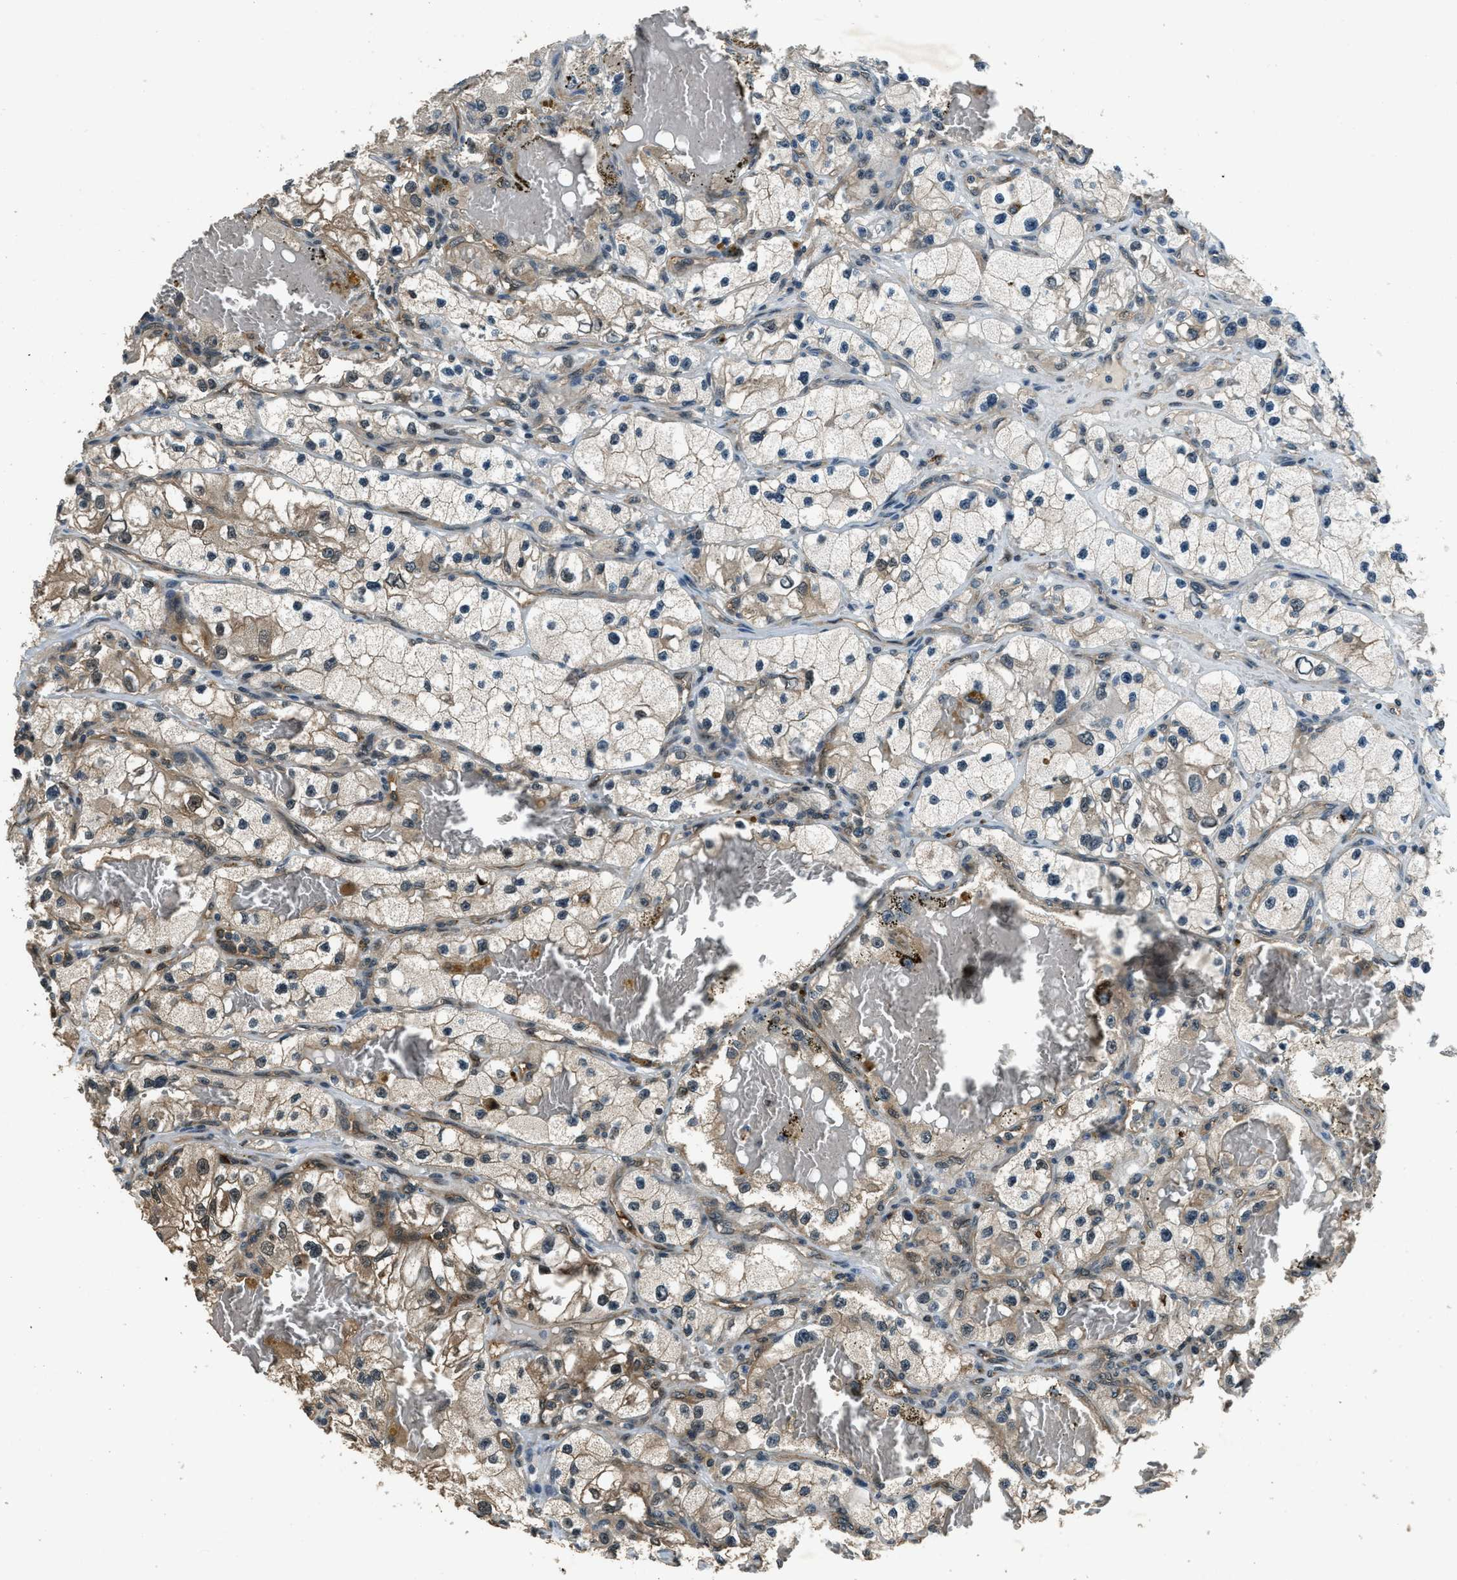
{"staining": {"intensity": "moderate", "quantity": "25%-75%", "location": "cytoplasmic/membranous,nuclear"}, "tissue": "renal cancer", "cell_type": "Tumor cells", "image_type": "cancer", "snomed": [{"axis": "morphology", "description": "Adenocarcinoma, NOS"}, {"axis": "topography", "description": "Kidney"}], "caption": "A brown stain labels moderate cytoplasmic/membranous and nuclear staining of a protein in human renal cancer (adenocarcinoma) tumor cells. Using DAB (3,3'-diaminobenzidine) (brown) and hematoxylin (blue) stains, captured at high magnification using brightfield microscopy.", "gene": "NUDCD3", "patient": {"sex": "female", "age": 57}}